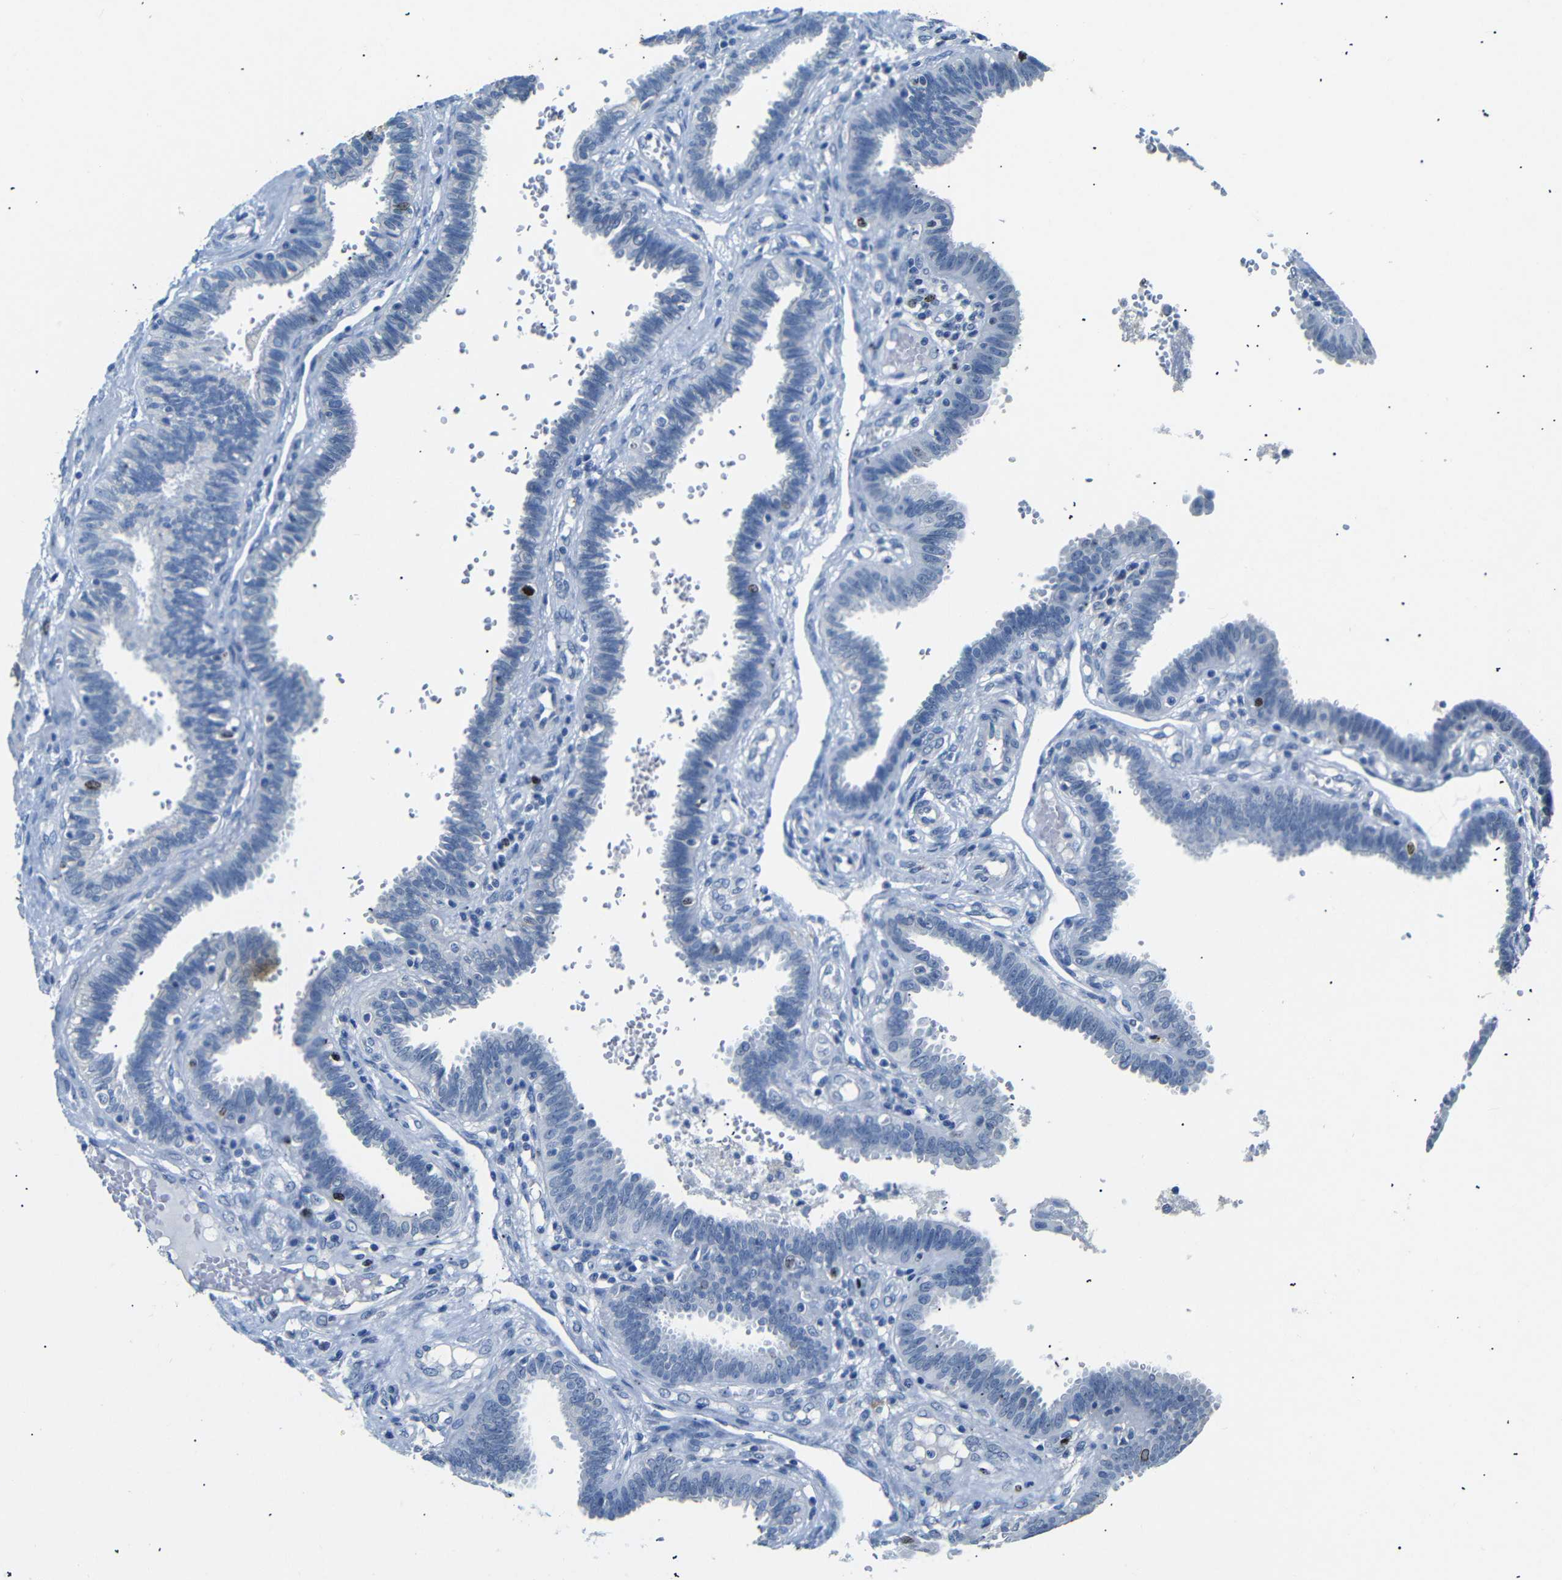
{"staining": {"intensity": "negative", "quantity": "none", "location": "none"}, "tissue": "fallopian tube", "cell_type": "Glandular cells", "image_type": "normal", "snomed": [{"axis": "morphology", "description": "Normal tissue, NOS"}, {"axis": "topography", "description": "Fallopian tube"}], "caption": "DAB (3,3'-diaminobenzidine) immunohistochemical staining of normal human fallopian tube reveals no significant expression in glandular cells.", "gene": "INCENP", "patient": {"sex": "female", "age": 32}}